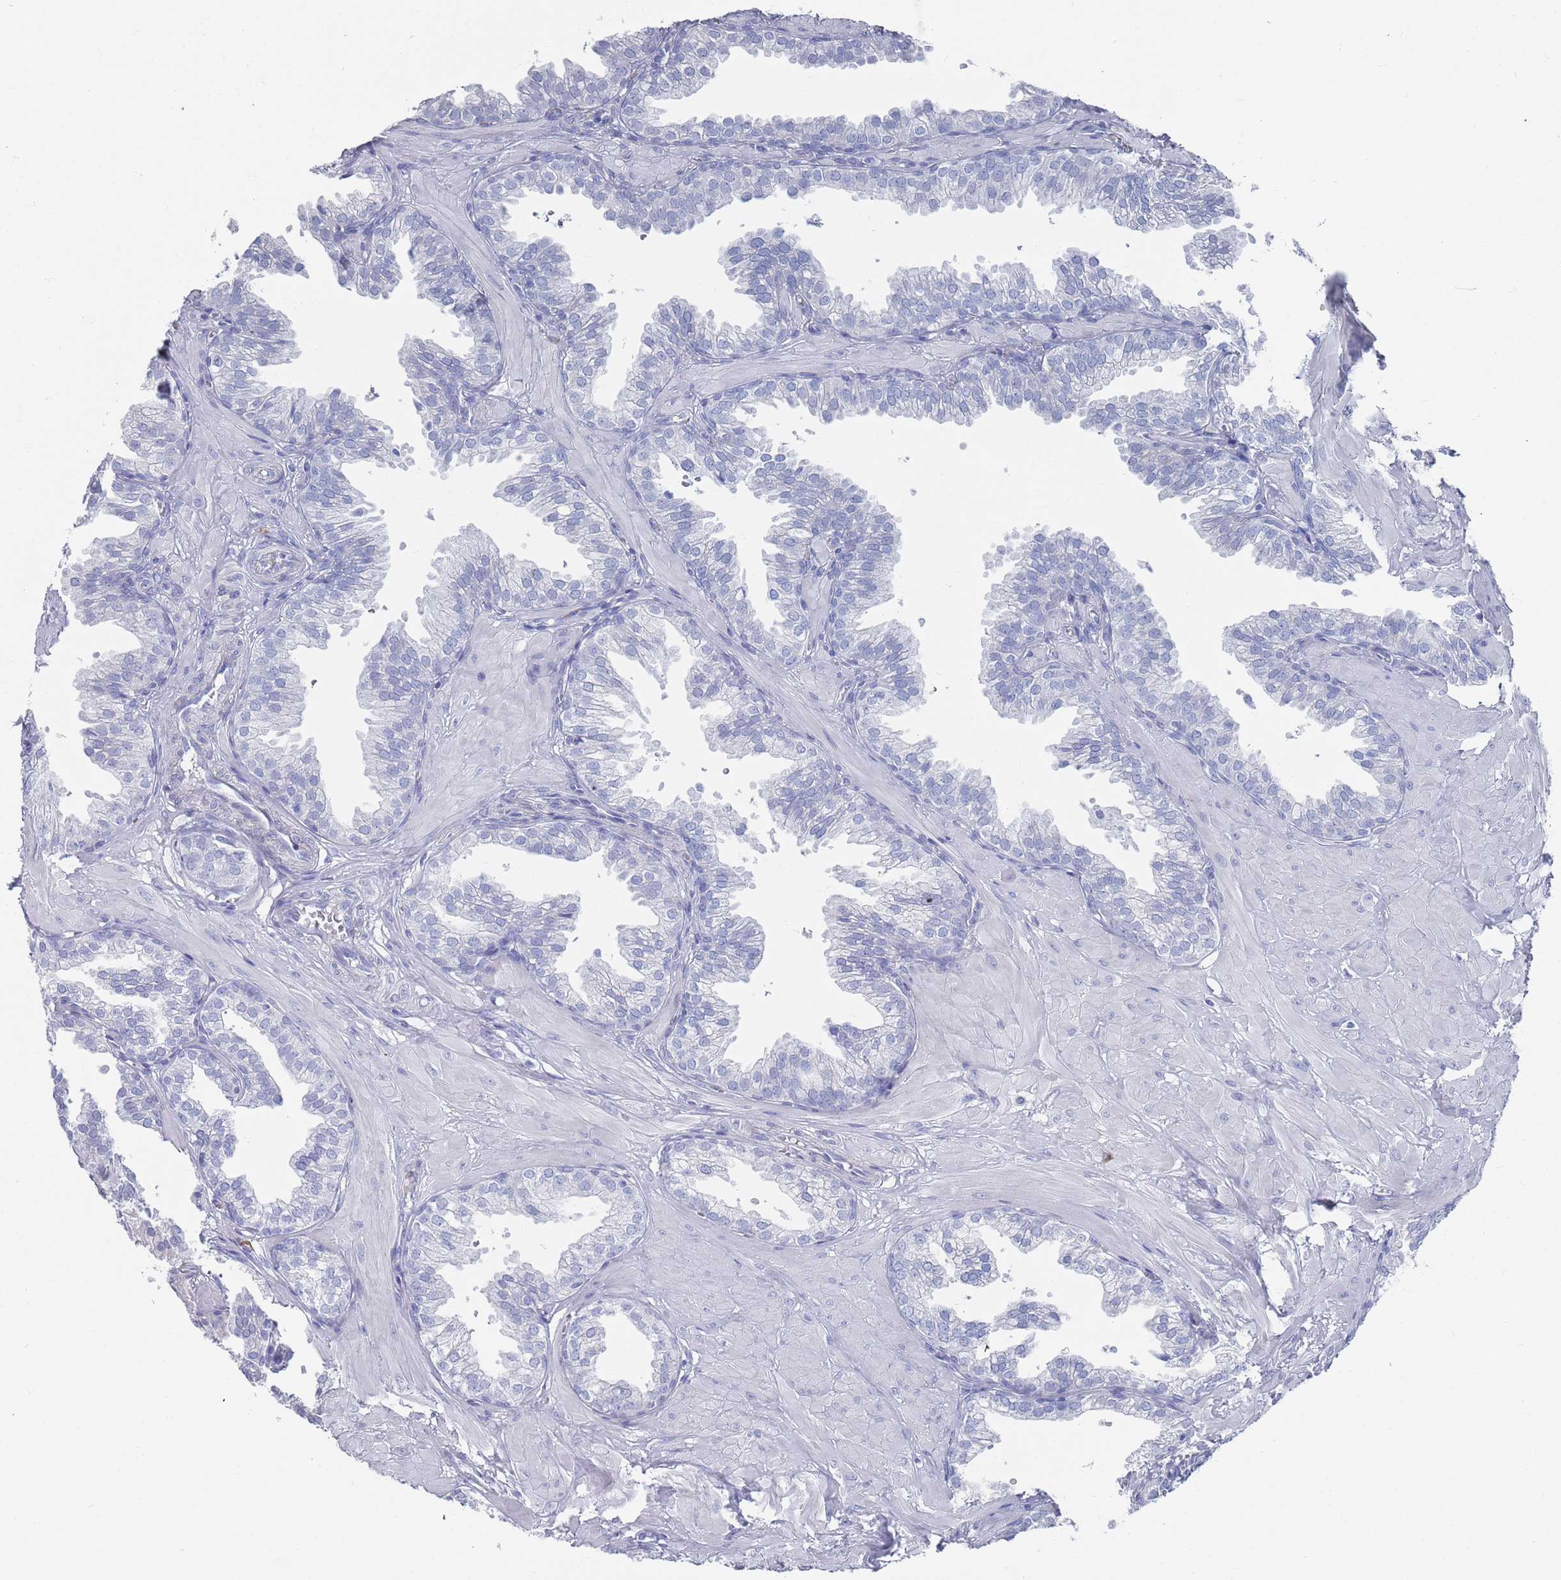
{"staining": {"intensity": "negative", "quantity": "none", "location": "none"}, "tissue": "prostate", "cell_type": "Glandular cells", "image_type": "normal", "snomed": [{"axis": "morphology", "description": "Normal tissue, NOS"}, {"axis": "topography", "description": "Prostate"}, {"axis": "topography", "description": "Peripheral nerve tissue"}], "caption": "IHC of unremarkable human prostate reveals no positivity in glandular cells.", "gene": "MAT1A", "patient": {"sex": "male", "age": 55}}